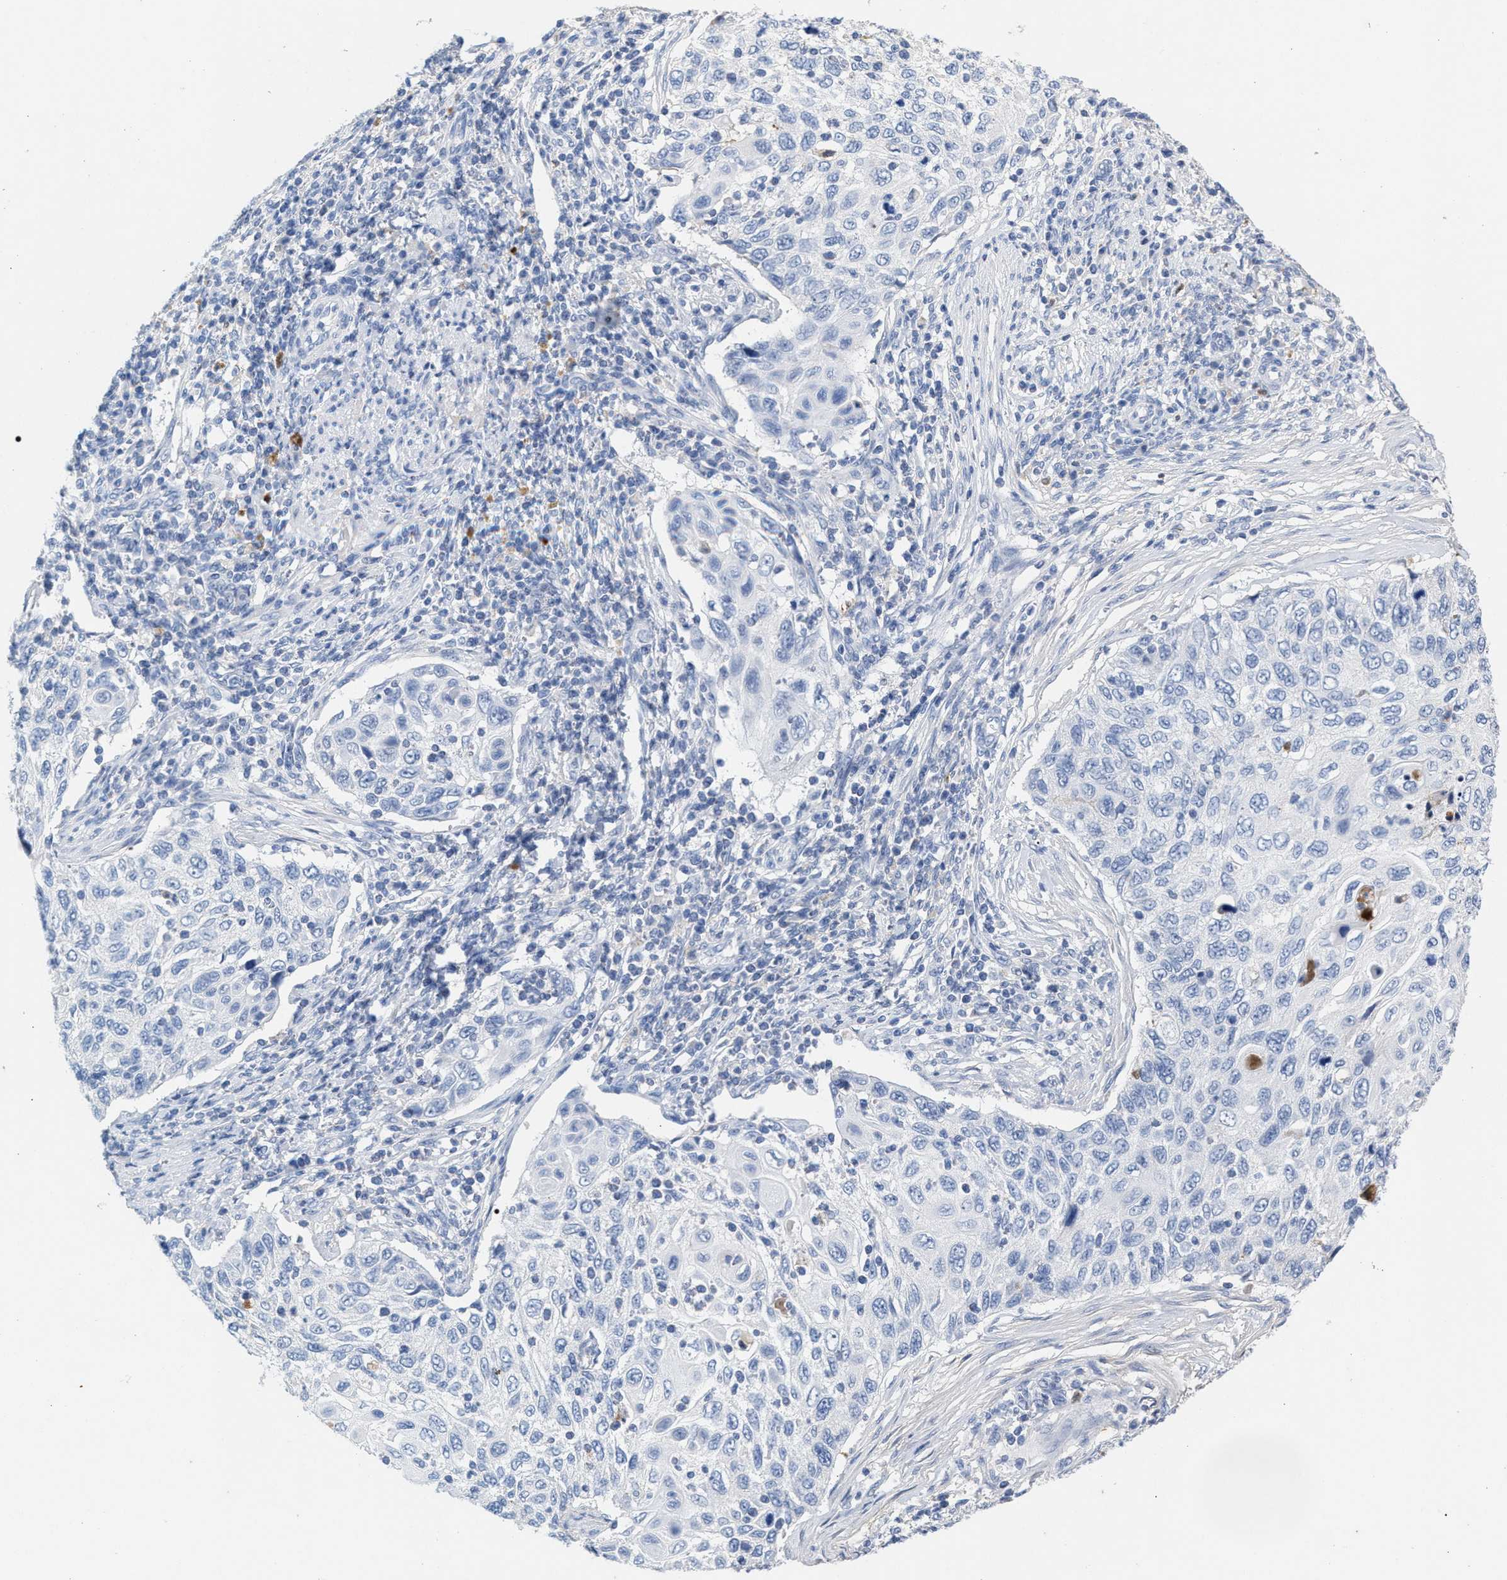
{"staining": {"intensity": "negative", "quantity": "none", "location": "none"}, "tissue": "cervical cancer", "cell_type": "Tumor cells", "image_type": "cancer", "snomed": [{"axis": "morphology", "description": "Squamous cell carcinoma, NOS"}, {"axis": "topography", "description": "Cervix"}], "caption": "An image of human cervical cancer (squamous cell carcinoma) is negative for staining in tumor cells. (Stains: DAB immunohistochemistry with hematoxylin counter stain, Microscopy: brightfield microscopy at high magnification).", "gene": "APOH", "patient": {"sex": "female", "age": 70}}